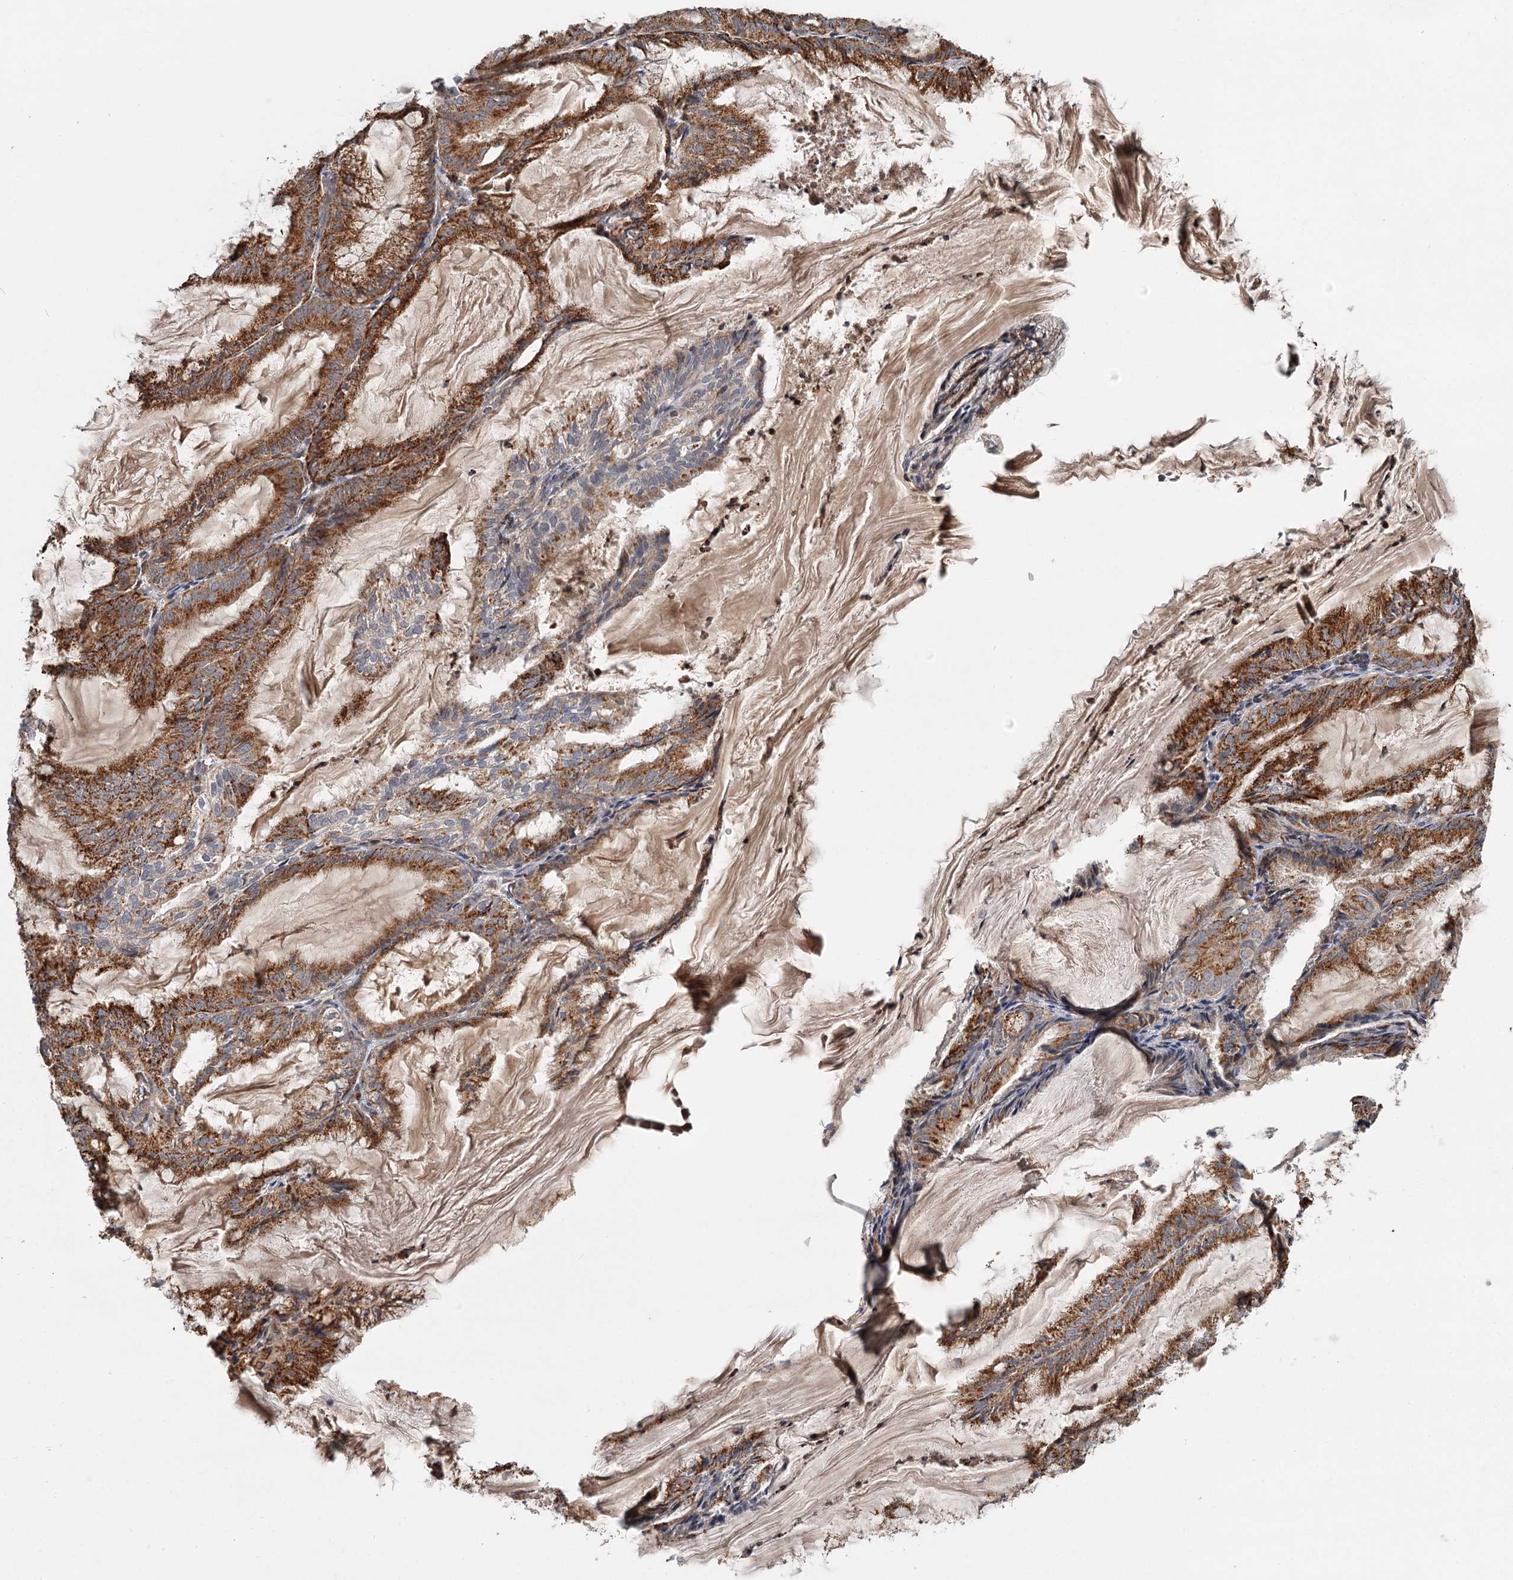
{"staining": {"intensity": "moderate", "quantity": ">75%", "location": "cytoplasmic/membranous"}, "tissue": "endometrial cancer", "cell_type": "Tumor cells", "image_type": "cancer", "snomed": [{"axis": "morphology", "description": "Adenocarcinoma, NOS"}, {"axis": "topography", "description": "Endometrium"}], "caption": "A micrograph of human endometrial adenocarcinoma stained for a protein demonstrates moderate cytoplasmic/membranous brown staining in tumor cells.", "gene": "CDC123", "patient": {"sex": "female", "age": 86}}